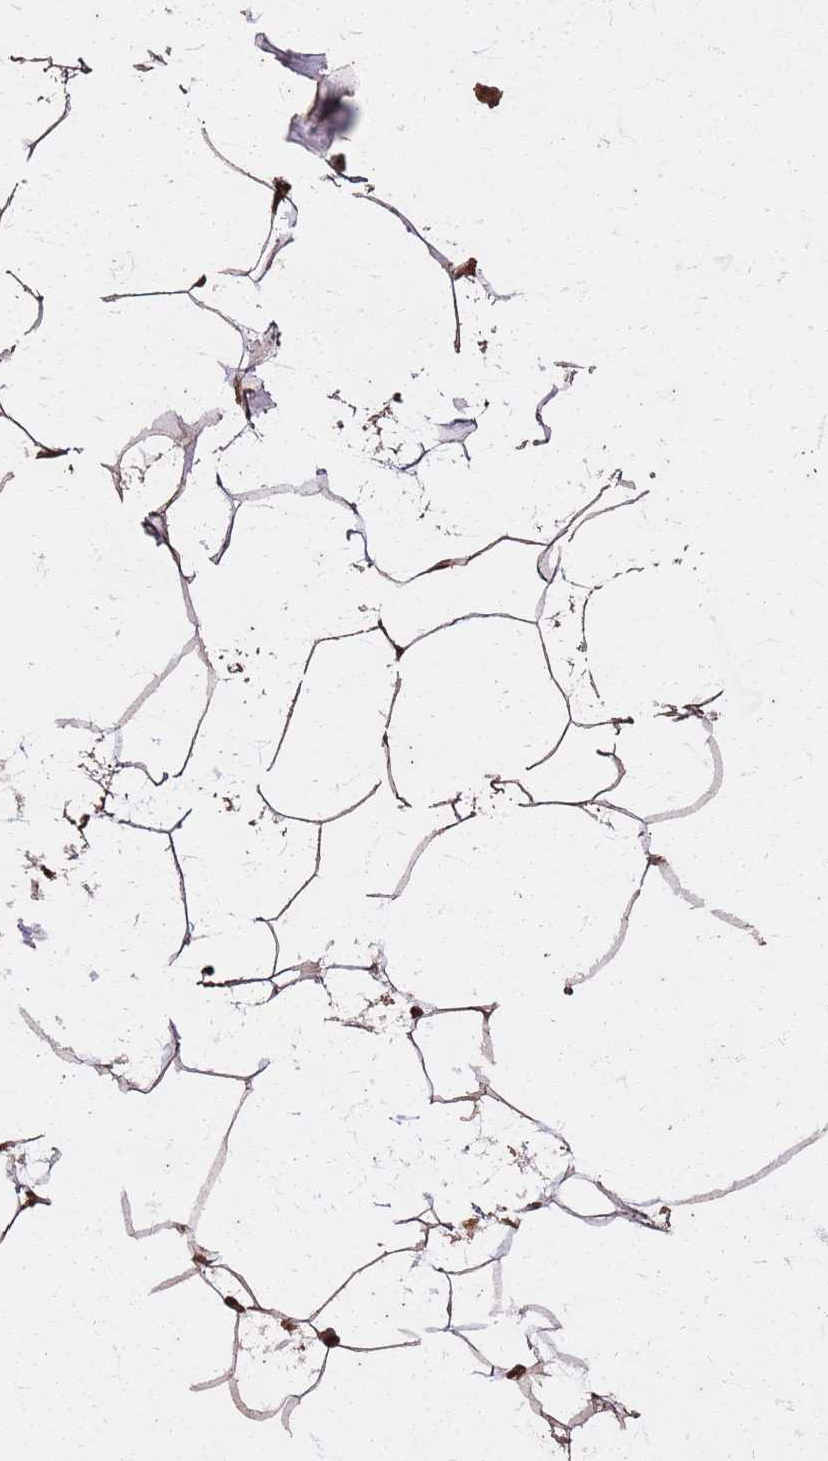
{"staining": {"intensity": "moderate", "quantity": ">75%", "location": "cytoplasmic/membranous,nuclear"}, "tissue": "adipose tissue", "cell_type": "Adipocytes", "image_type": "normal", "snomed": [{"axis": "morphology", "description": "Normal tissue, NOS"}, {"axis": "topography", "description": "Adipose tissue"}], "caption": "Adipocytes reveal medium levels of moderate cytoplasmic/membranous,nuclear expression in about >75% of cells in normal human adipose tissue. (DAB (3,3'-diaminobenzidine) IHC with brightfield microscopy, high magnification).", "gene": "KIF26A", "patient": {"sex": "female", "age": 37}}